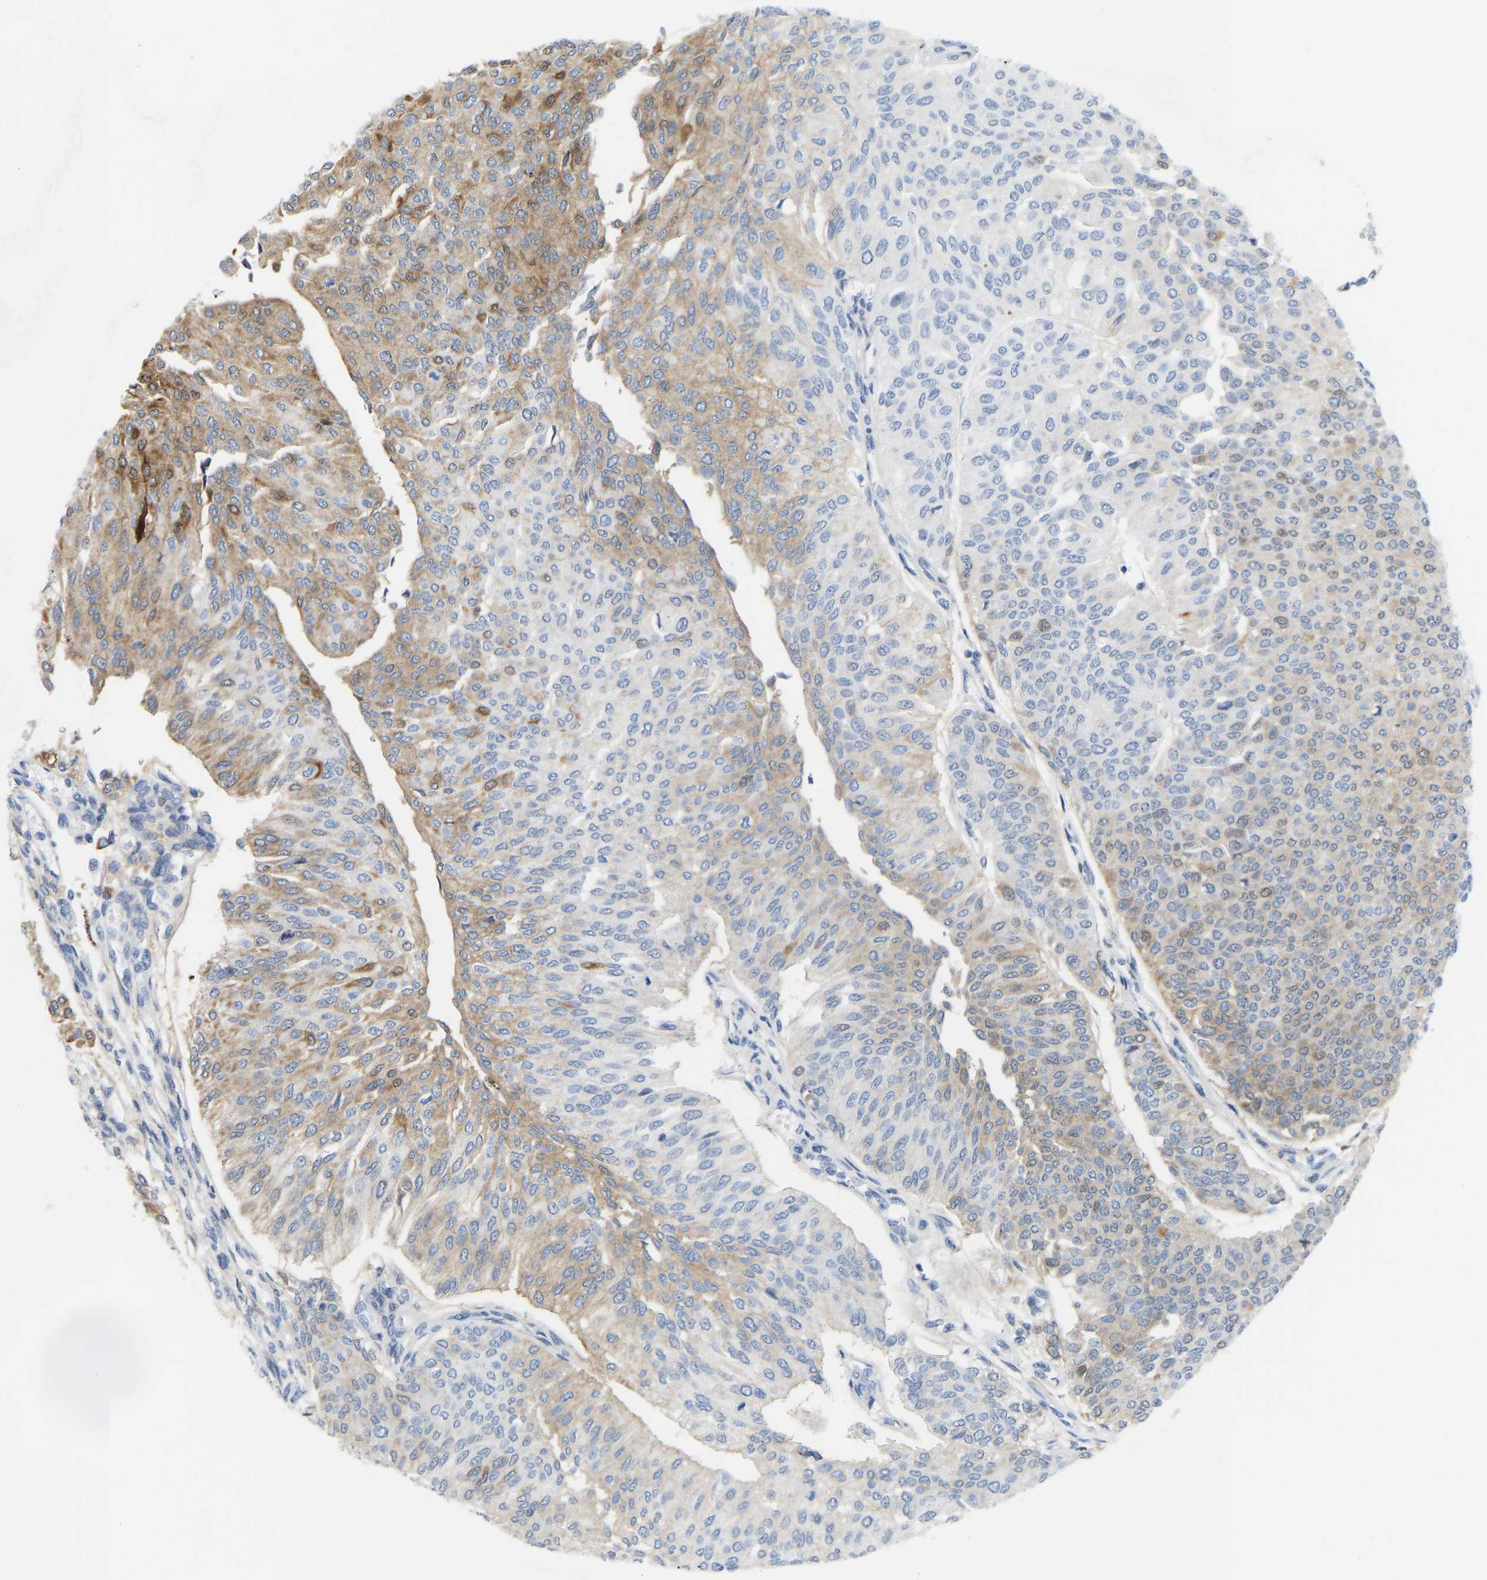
{"staining": {"intensity": "moderate", "quantity": "25%-75%", "location": "cytoplasmic/membranous"}, "tissue": "urothelial cancer", "cell_type": "Tumor cells", "image_type": "cancer", "snomed": [{"axis": "morphology", "description": "Urothelial carcinoma, Low grade"}, {"axis": "topography", "description": "Urinary bladder"}], "caption": "DAB immunohistochemical staining of low-grade urothelial carcinoma displays moderate cytoplasmic/membranous protein positivity in about 25%-75% of tumor cells. (brown staining indicates protein expression, while blue staining denotes nuclei).", "gene": "ABTB2", "patient": {"sex": "female", "age": 79}}